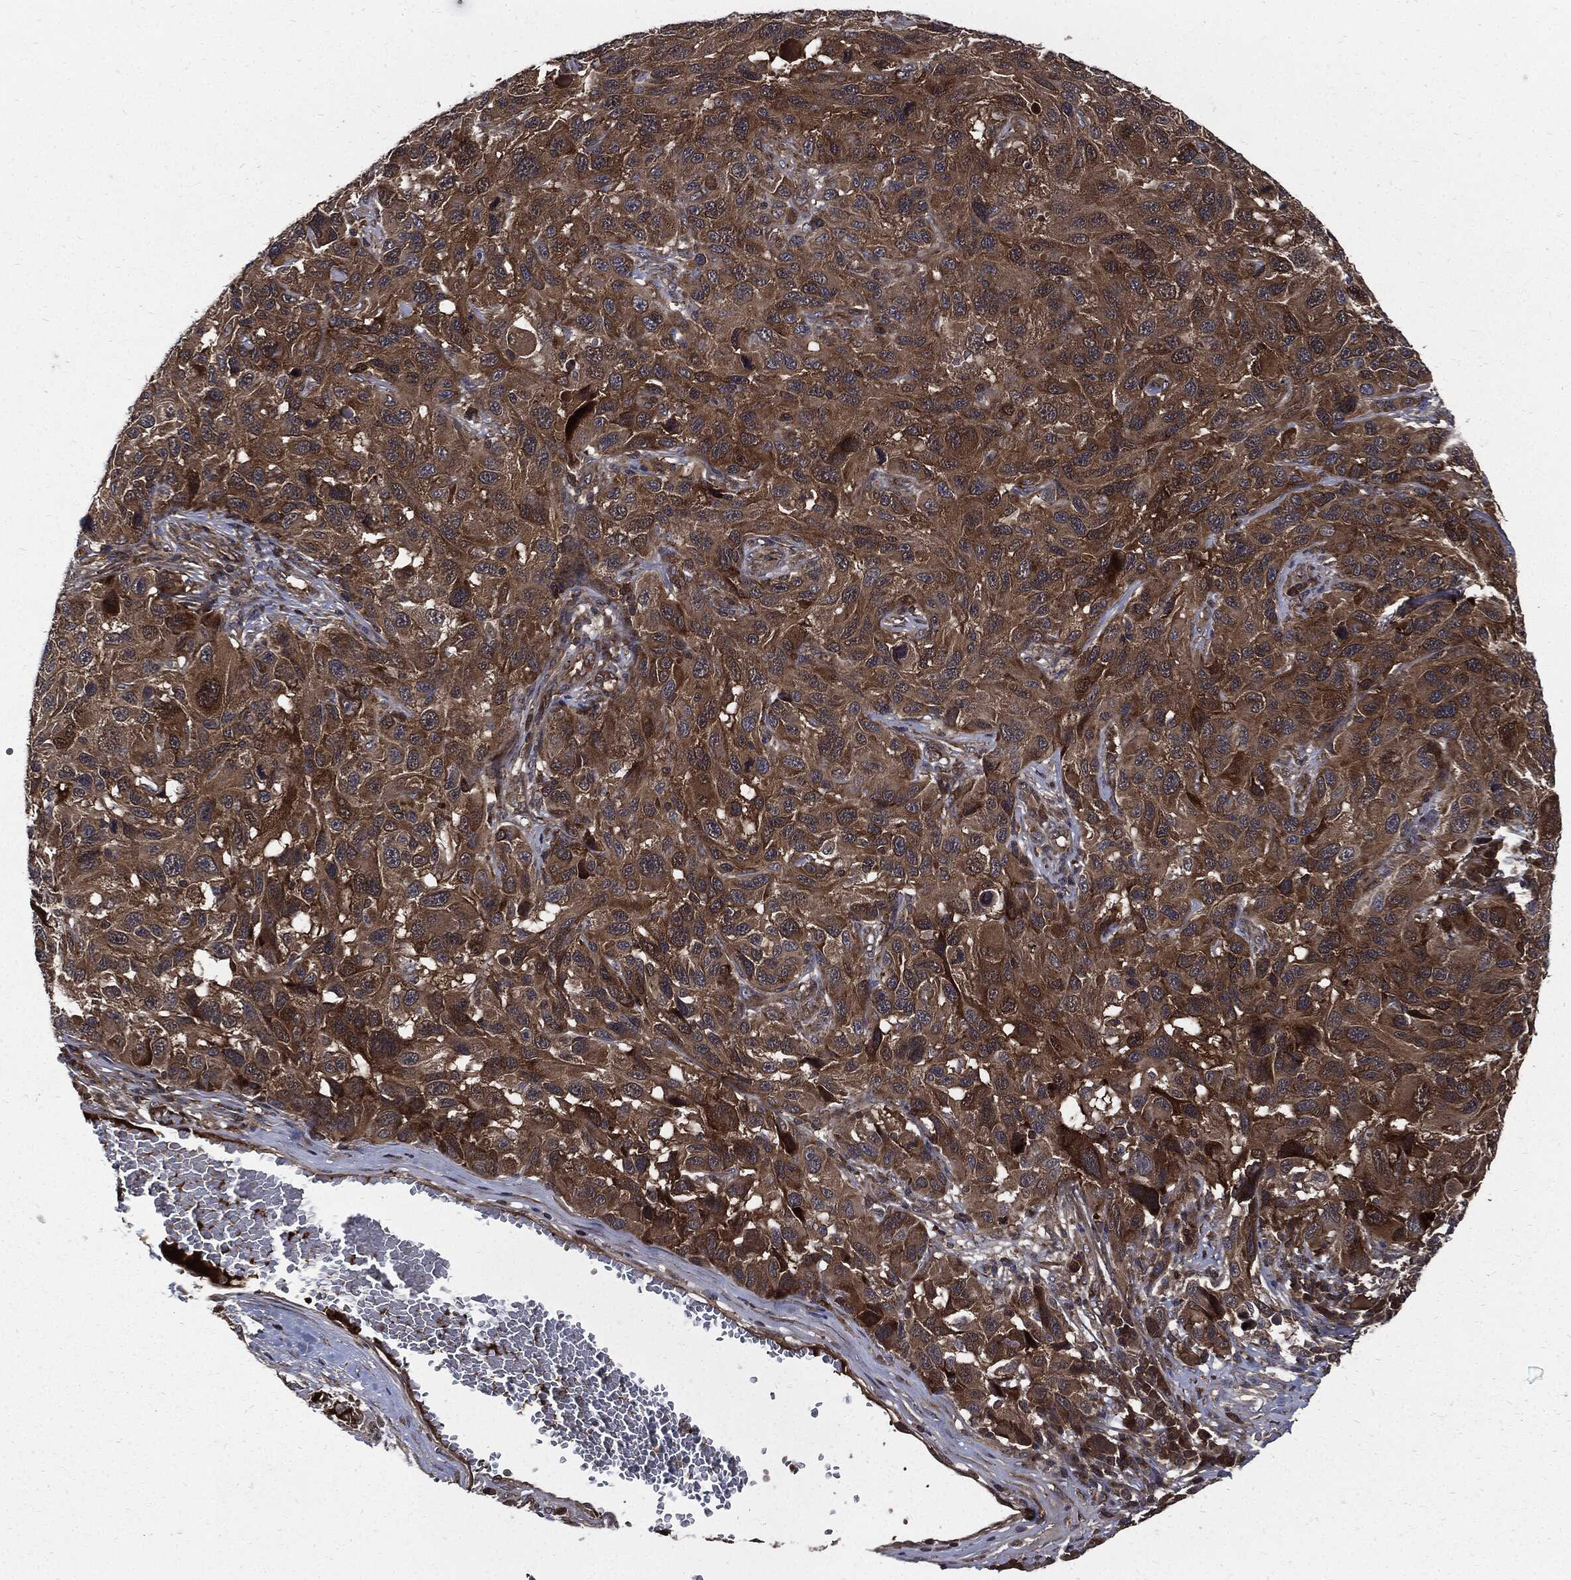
{"staining": {"intensity": "strong", "quantity": "25%-75%", "location": "cytoplasmic/membranous"}, "tissue": "melanoma", "cell_type": "Tumor cells", "image_type": "cancer", "snomed": [{"axis": "morphology", "description": "Malignant melanoma, NOS"}, {"axis": "topography", "description": "Skin"}], "caption": "Protein expression analysis of melanoma exhibits strong cytoplasmic/membranous expression in about 25%-75% of tumor cells.", "gene": "CLU", "patient": {"sex": "male", "age": 53}}